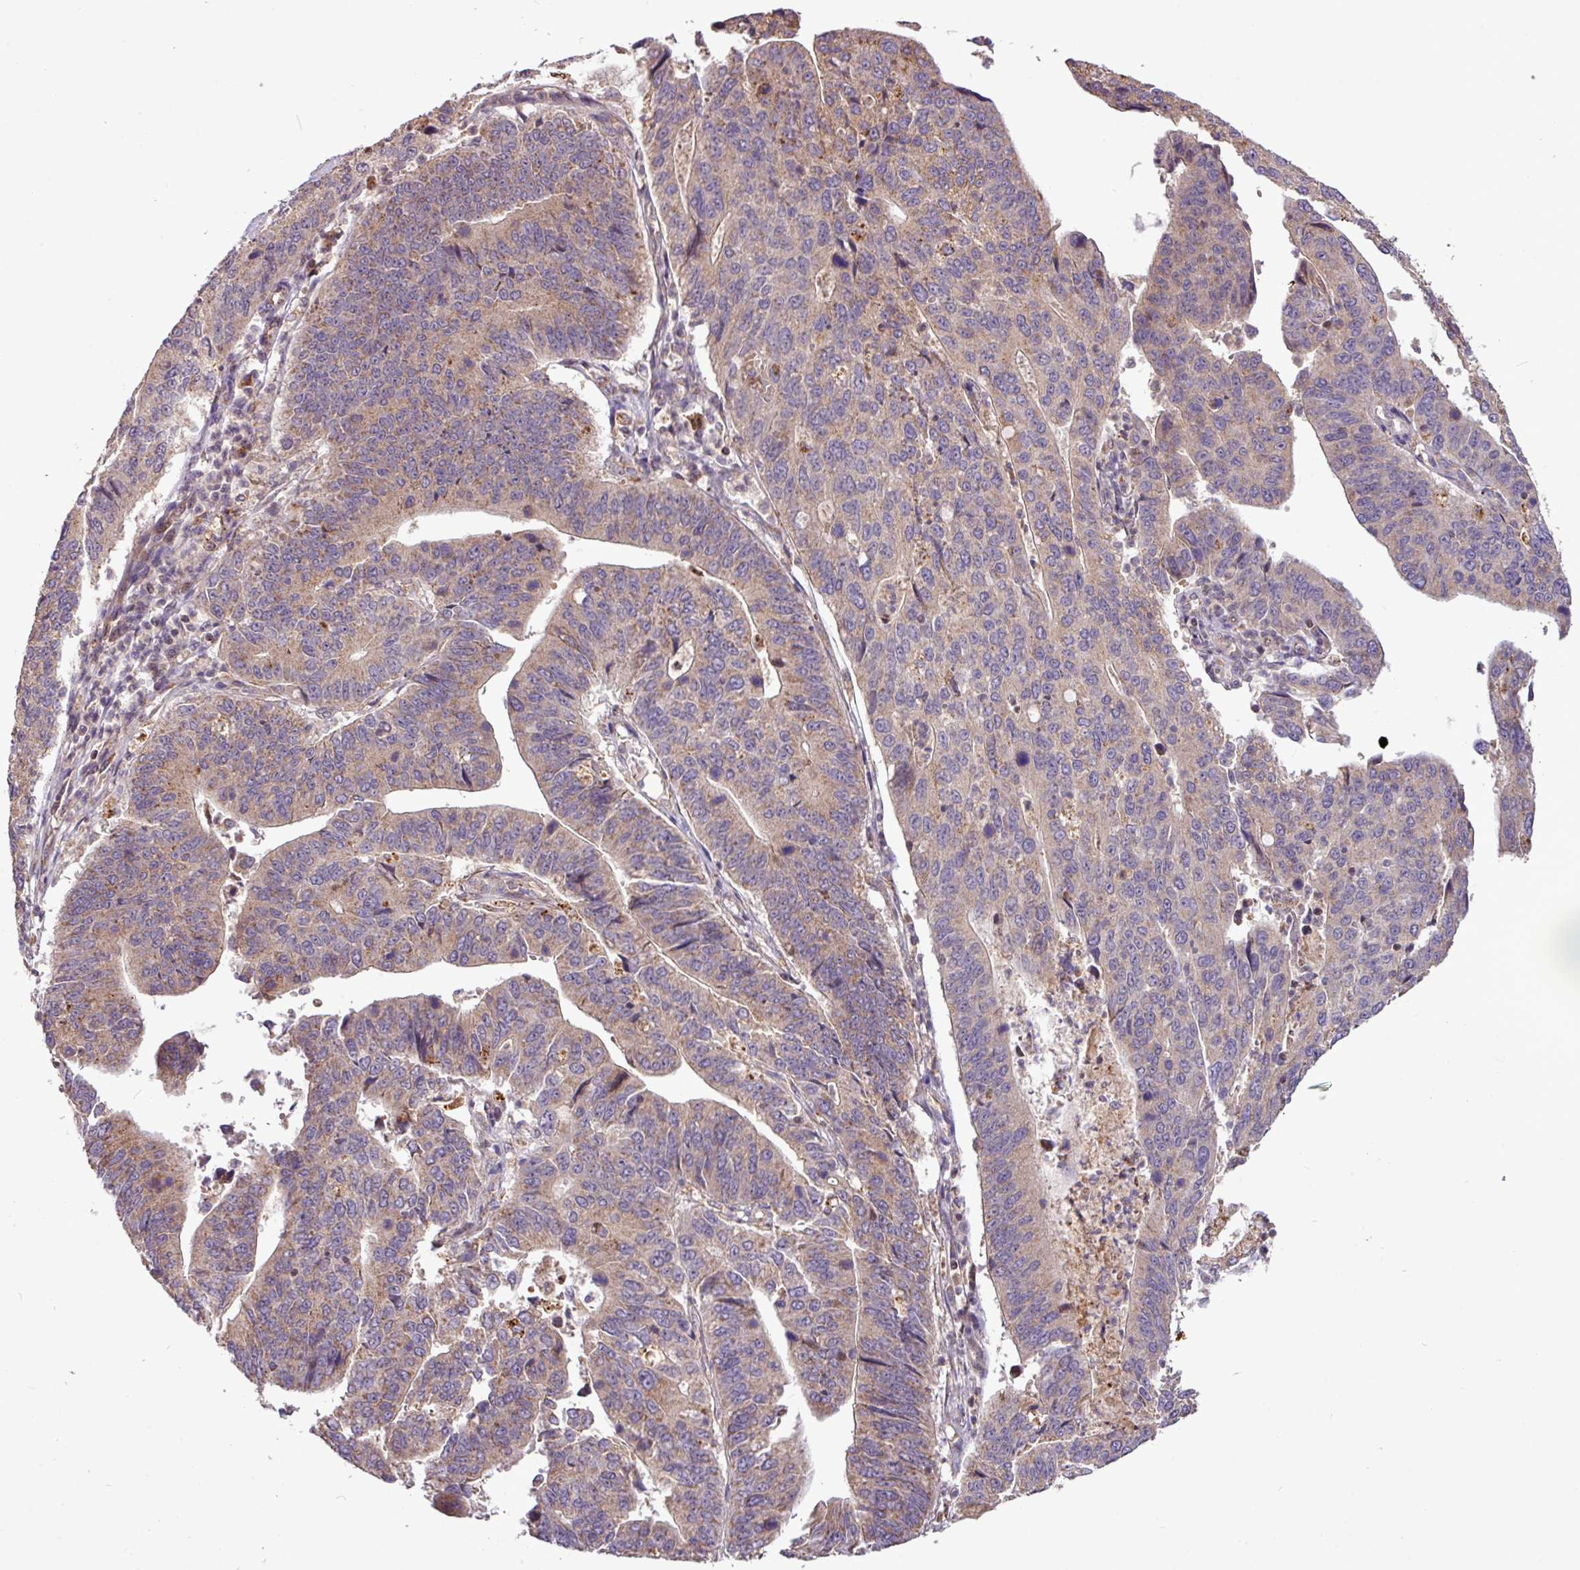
{"staining": {"intensity": "moderate", "quantity": "25%-75%", "location": "cytoplasmic/membranous"}, "tissue": "stomach cancer", "cell_type": "Tumor cells", "image_type": "cancer", "snomed": [{"axis": "morphology", "description": "Adenocarcinoma, NOS"}, {"axis": "topography", "description": "Stomach"}], "caption": "Protein staining of stomach cancer tissue demonstrates moderate cytoplasmic/membranous expression in about 25%-75% of tumor cells. (IHC, brightfield microscopy, high magnification).", "gene": "YPEL3", "patient": {"sex": "male", "age": 59}}